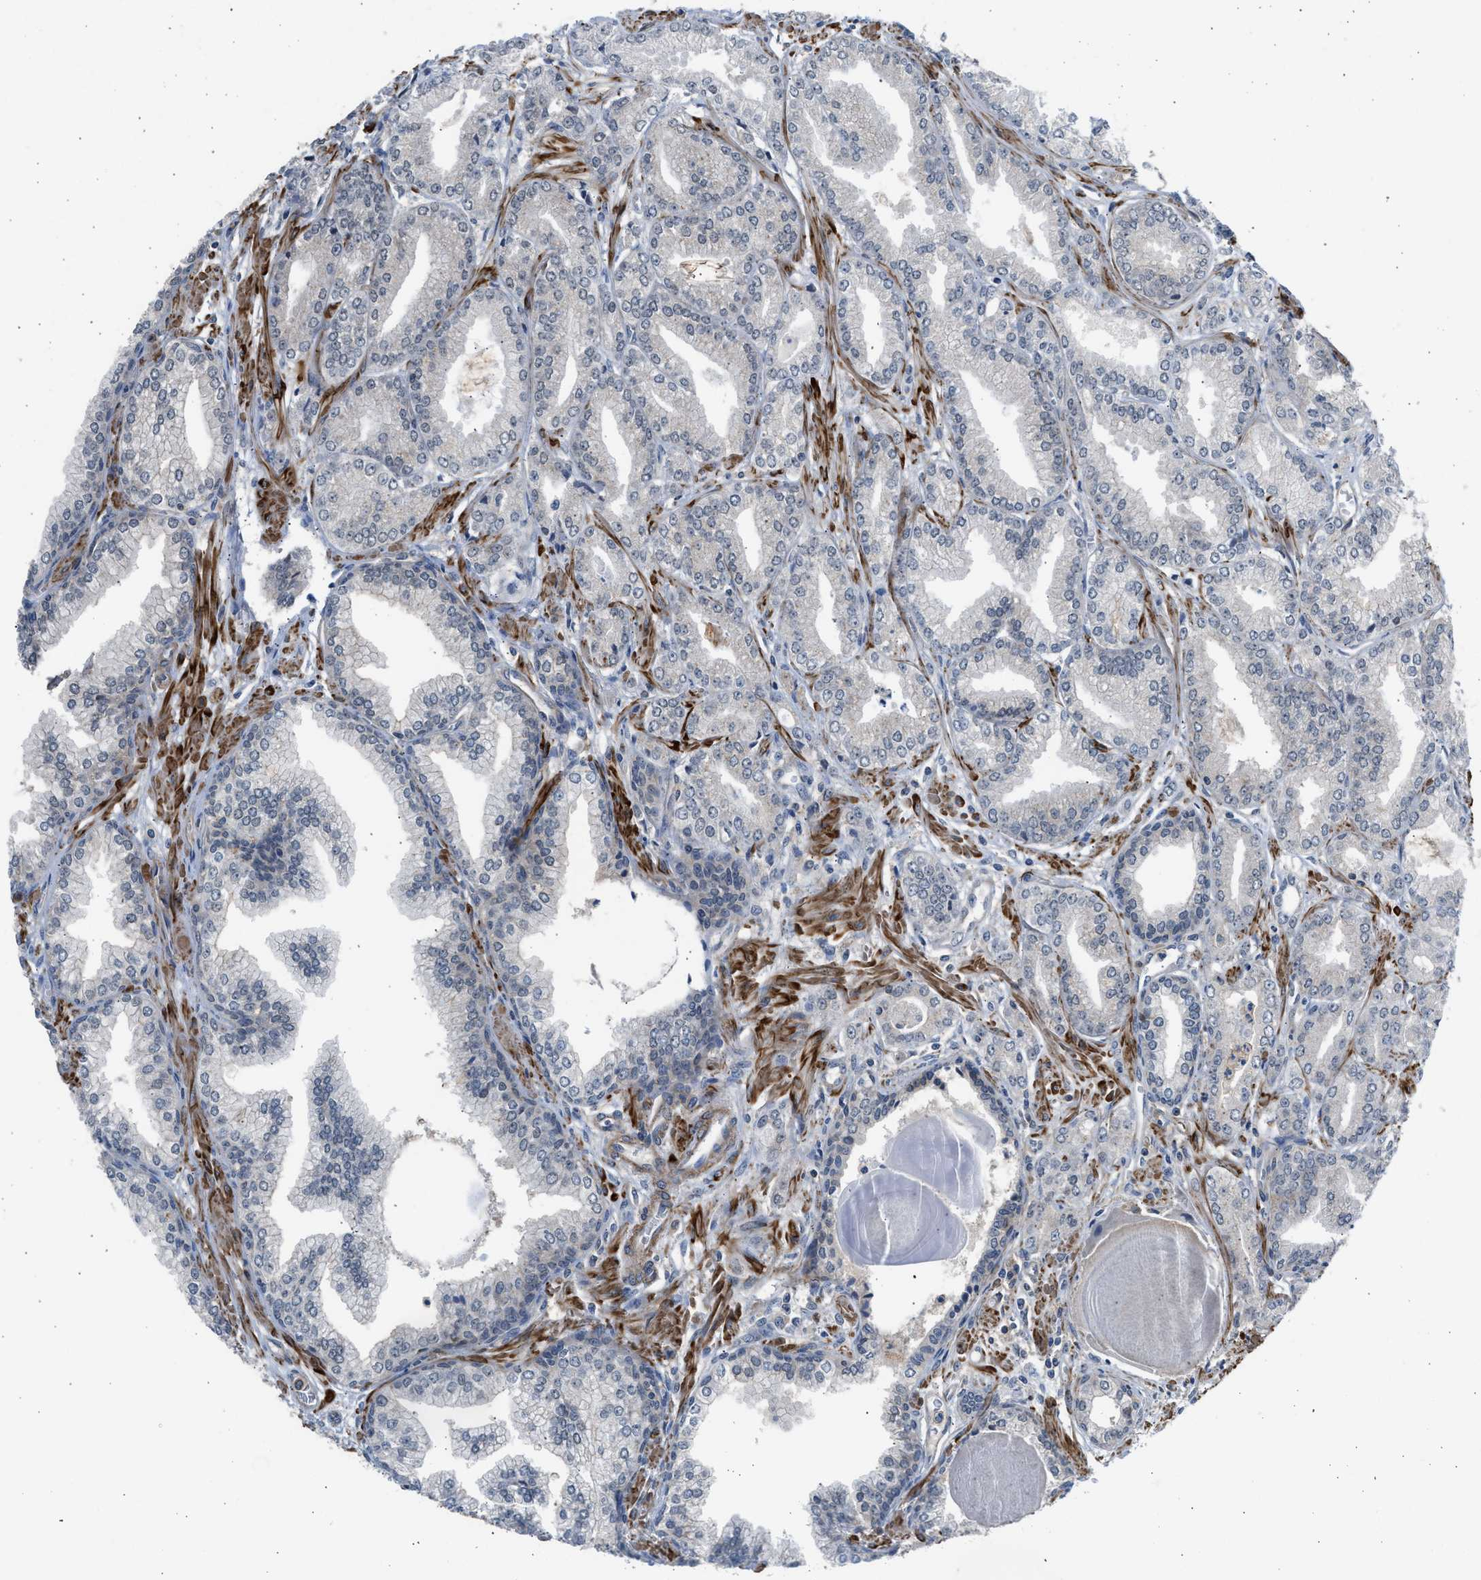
{"staining": {"intensity": "negative", "quantity": "none", "location": "none"}, "tissue": "prostate cancer", "cell_type": "Tumor cells", "image_type": "cancer", "snomed": [{"axis": "morphology", "description": "Adenocarcinoma, Low grade"}, {"axis": "topography", "description": "Prostate"}], "caption": "IHC image of prostate low-grade adenocarcinoma stained for a protein (brown), which exhibits no expression in tumor cells.", "gene": "PCNX3", "patient": {"sex": "male", "age": 52}}